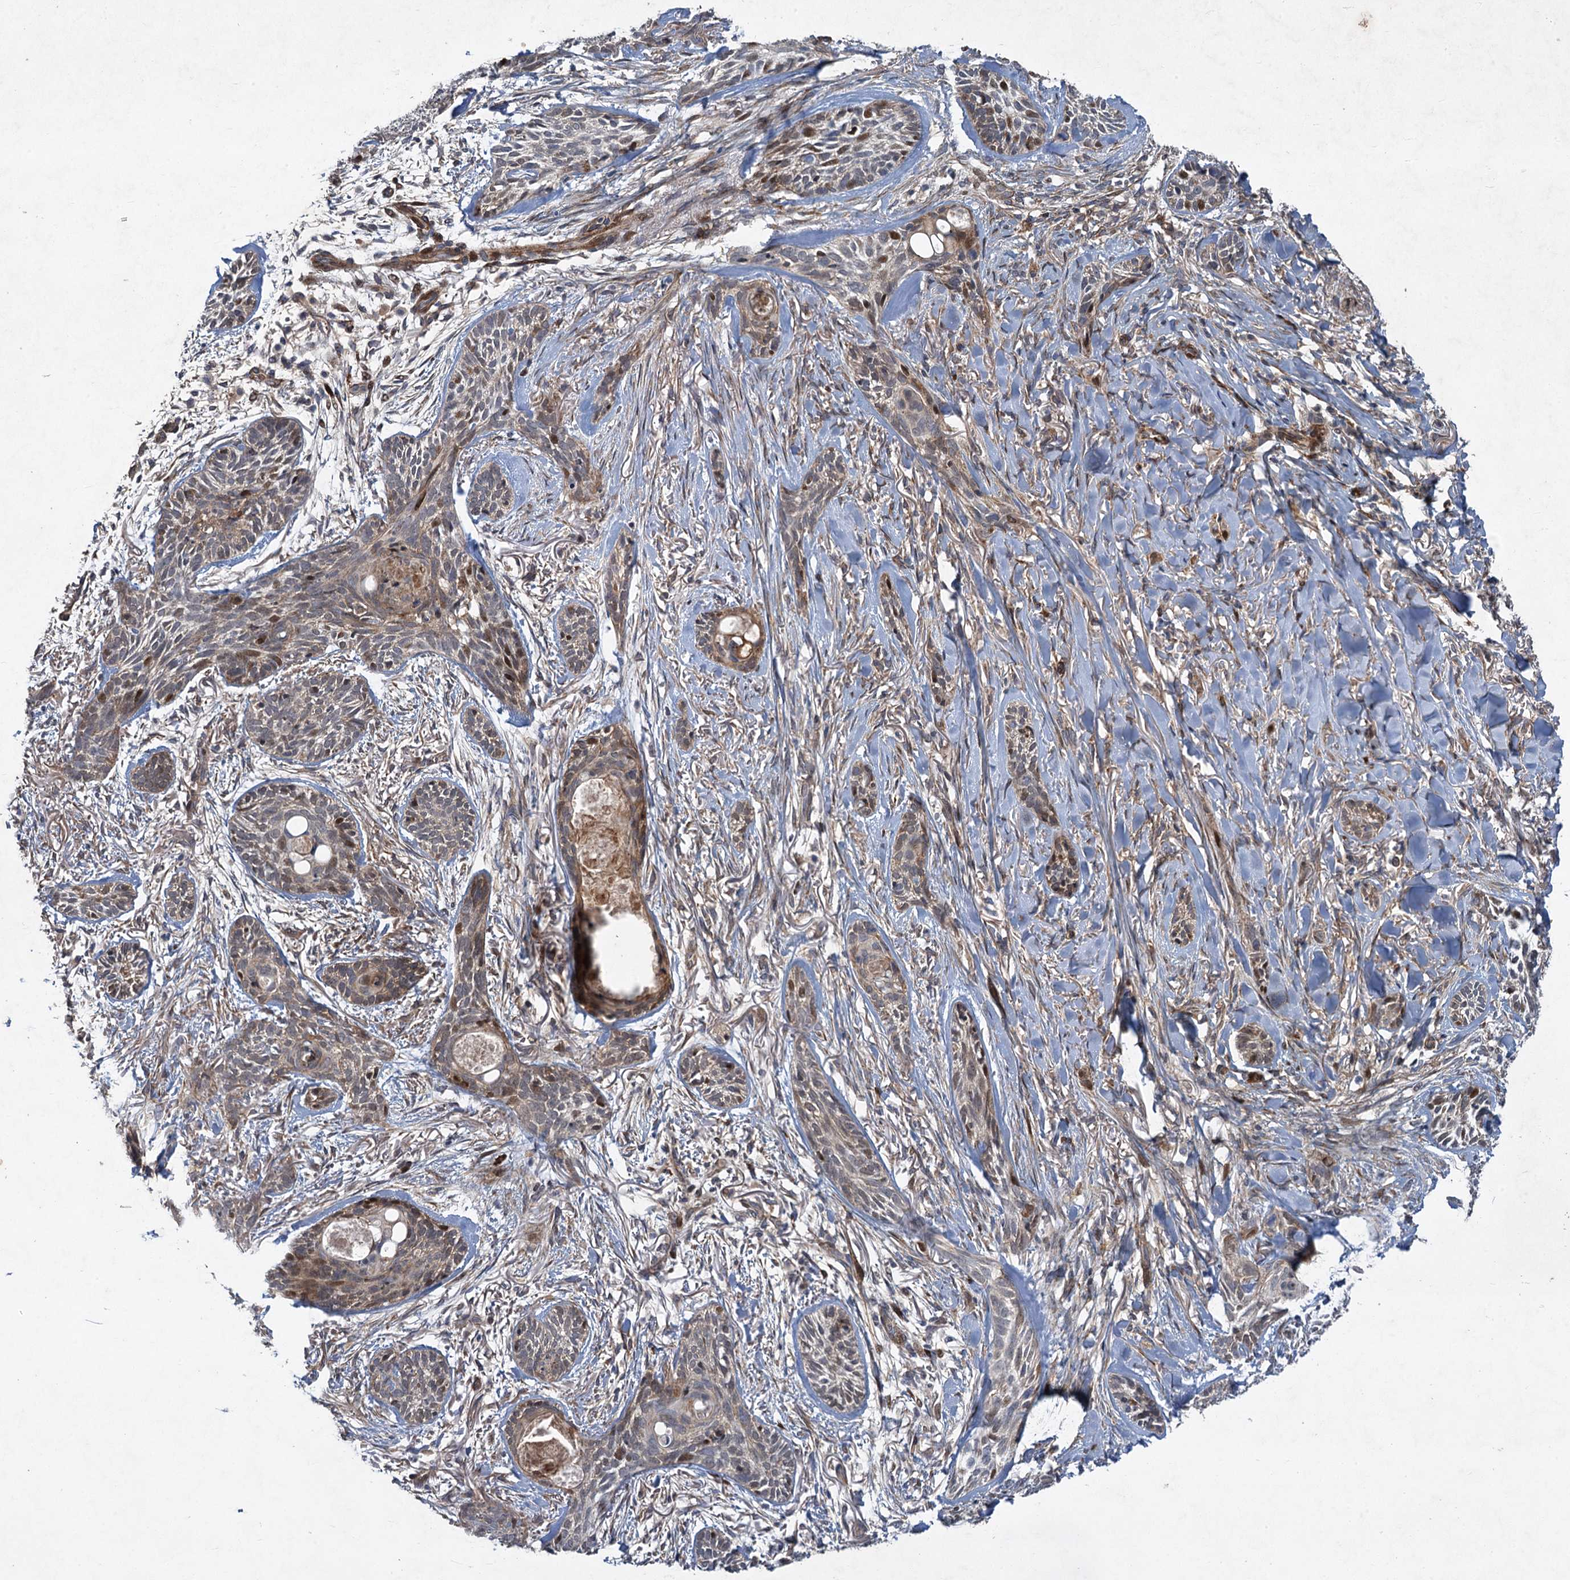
{"staining": {"intensity": "moderate", "quantity": "<25%", "location": "nuclear"}, "tissue": "skin cancer", "cell_type": "Tumor cells", "image_type": "cancer", "snomed": [{"axis": "morphology", "description": "Basal cell carcinoma"}, {"axis": "topography", "description": "Skin"}], "caption": "Protein staining by IHC exhibits moderate nuclear staining in approximately <25% of tumor cells in basal cell carcinoma (skin).", "gene": "NUDT22", "patient": {"sex": "female", "age": 59}}